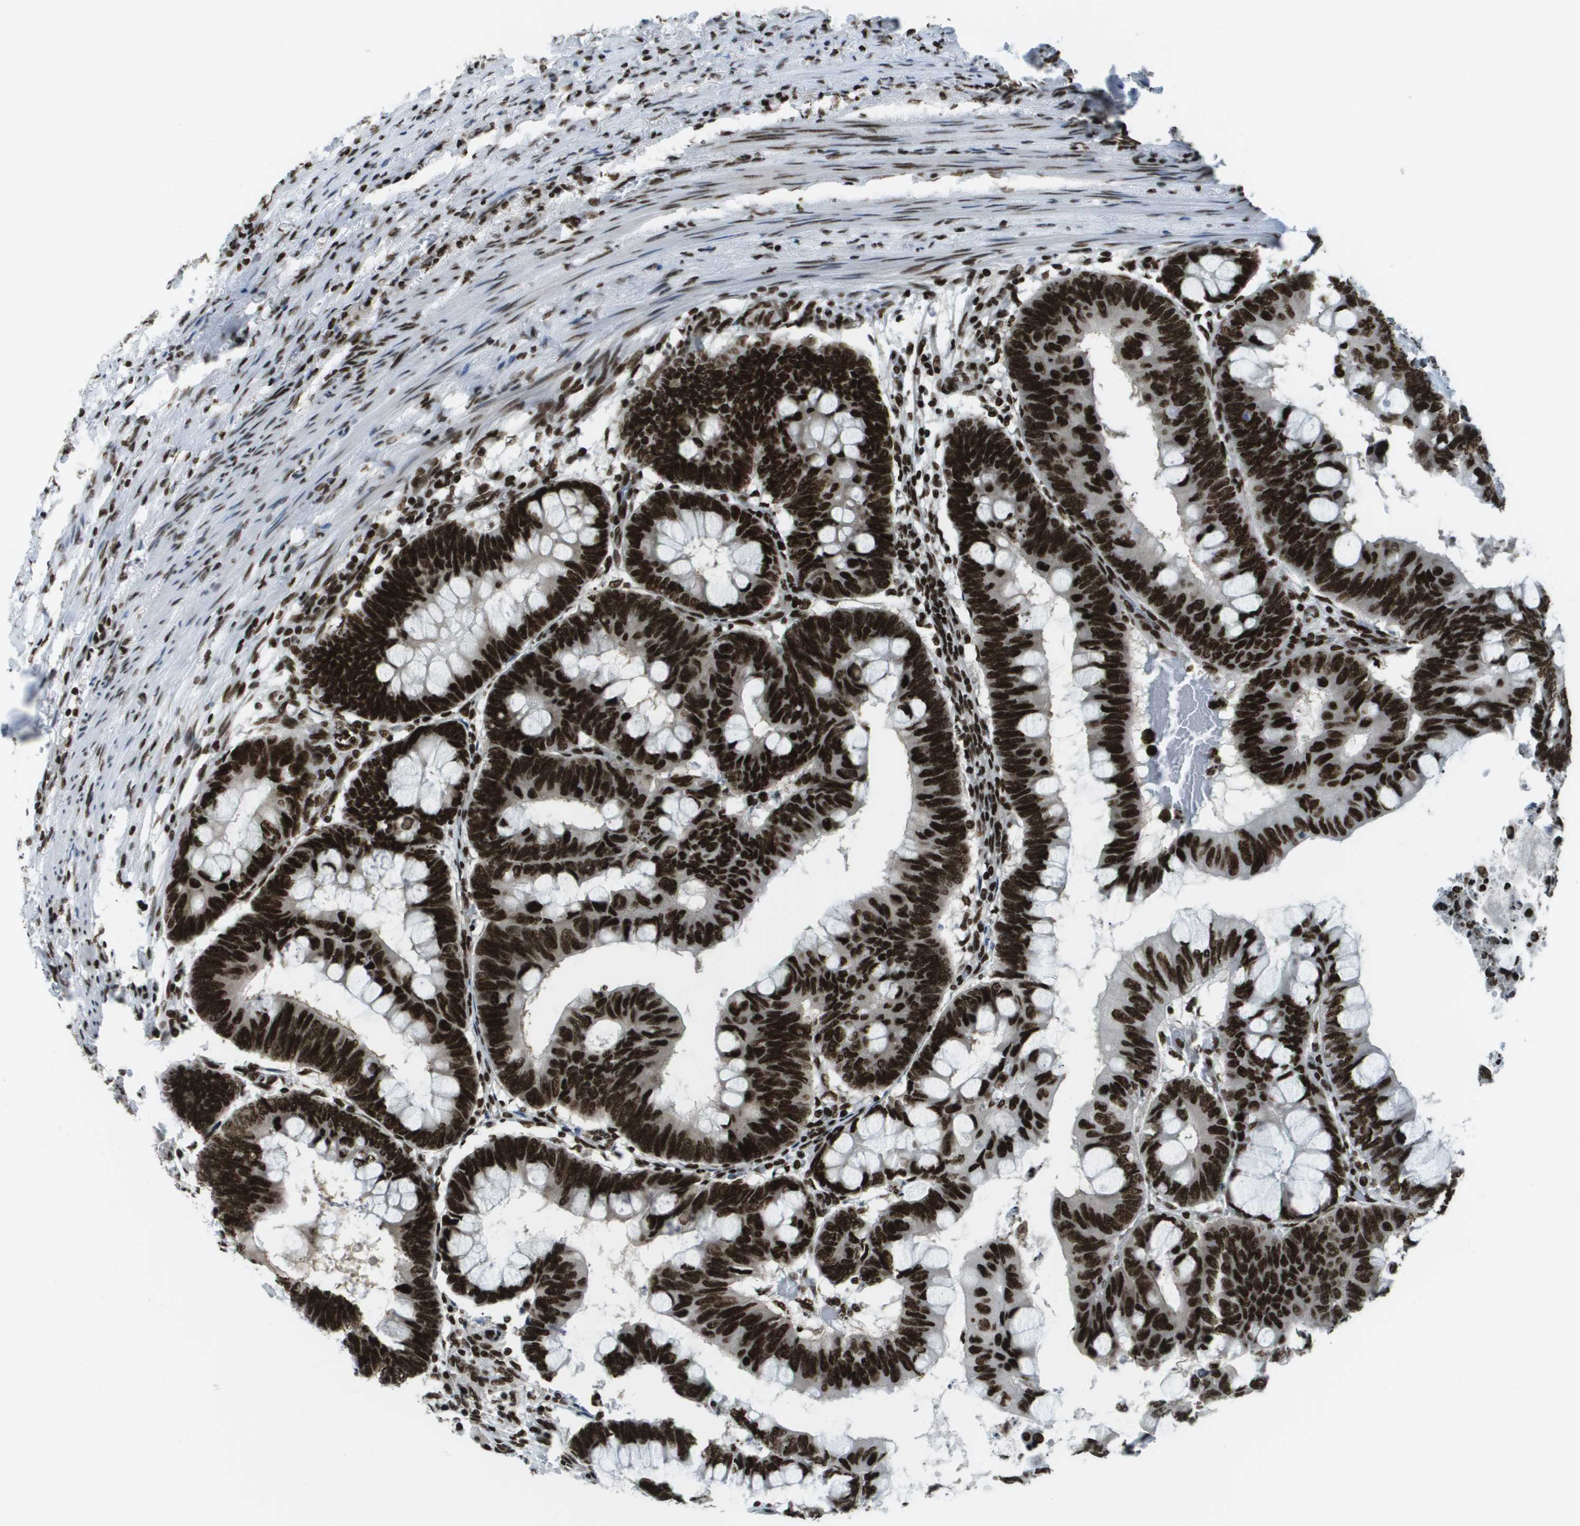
{"staining": {"intensity": "strong", "quantity": ">75%", "location": "nuclear"}, "tissue": "colorectal cancer", "cell_type": "Tumor cells", "image_type": "cancer", "snomed": [{"axis": "morphology", "description": "Normal tissue, NOS"}, {"axis": "morphology", "description": "Adenocarcinoma, NOS"}, {"axis": "topography", "description": "Rectum"}, {"axis": "topography", "description": "Peripheral nerve tissue"}], "caption": "Adenocarcinoma (colorectal) stained with a brown dye exhibits strong nuclear positive expression in approximately >75% of tumor cells.", "gene": "GLYR1", "patient": {"sex": "male", "age": 92}}